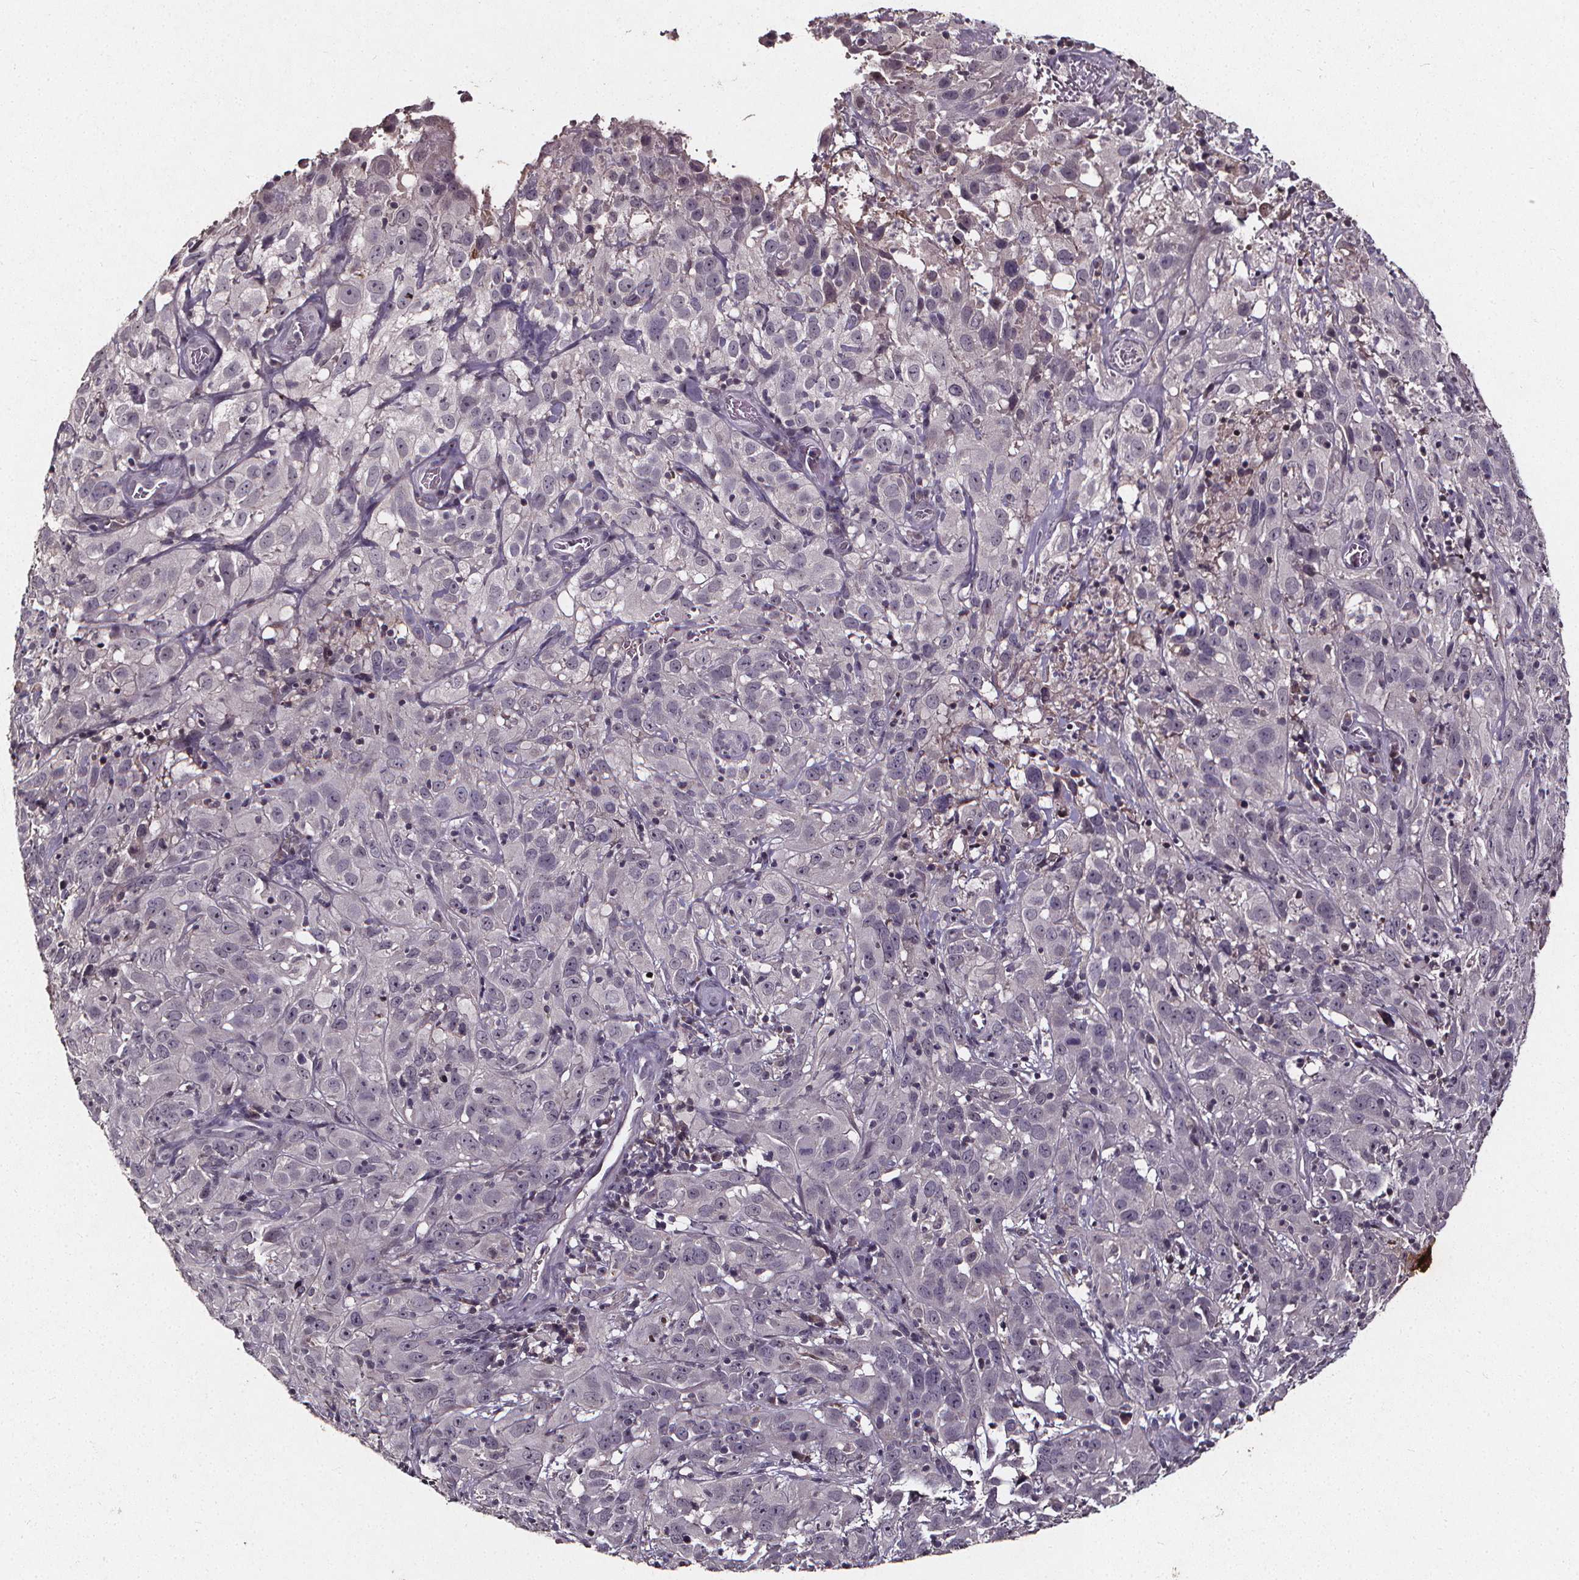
{"staining": {"intensity": "negative", "quantity": "none", "location": "none"}, "tissue": "cervical cancer", "cell_type": "Tumor cells", "image_type": "cancer", "snomed": [{"axis": "morphology", "description": "Squamous cell carcinoma, NOS"}, {"axis": "topography", "description": "Cervix"}], "caption": "The immunohistochemistry (IHC) photomicrograph has no significant staining in tumor cells of cervical cancer (squamous cell carcinoma) tissue.", "gene": "SPAG8", "patient": {"sex": "female", "age": 32}}